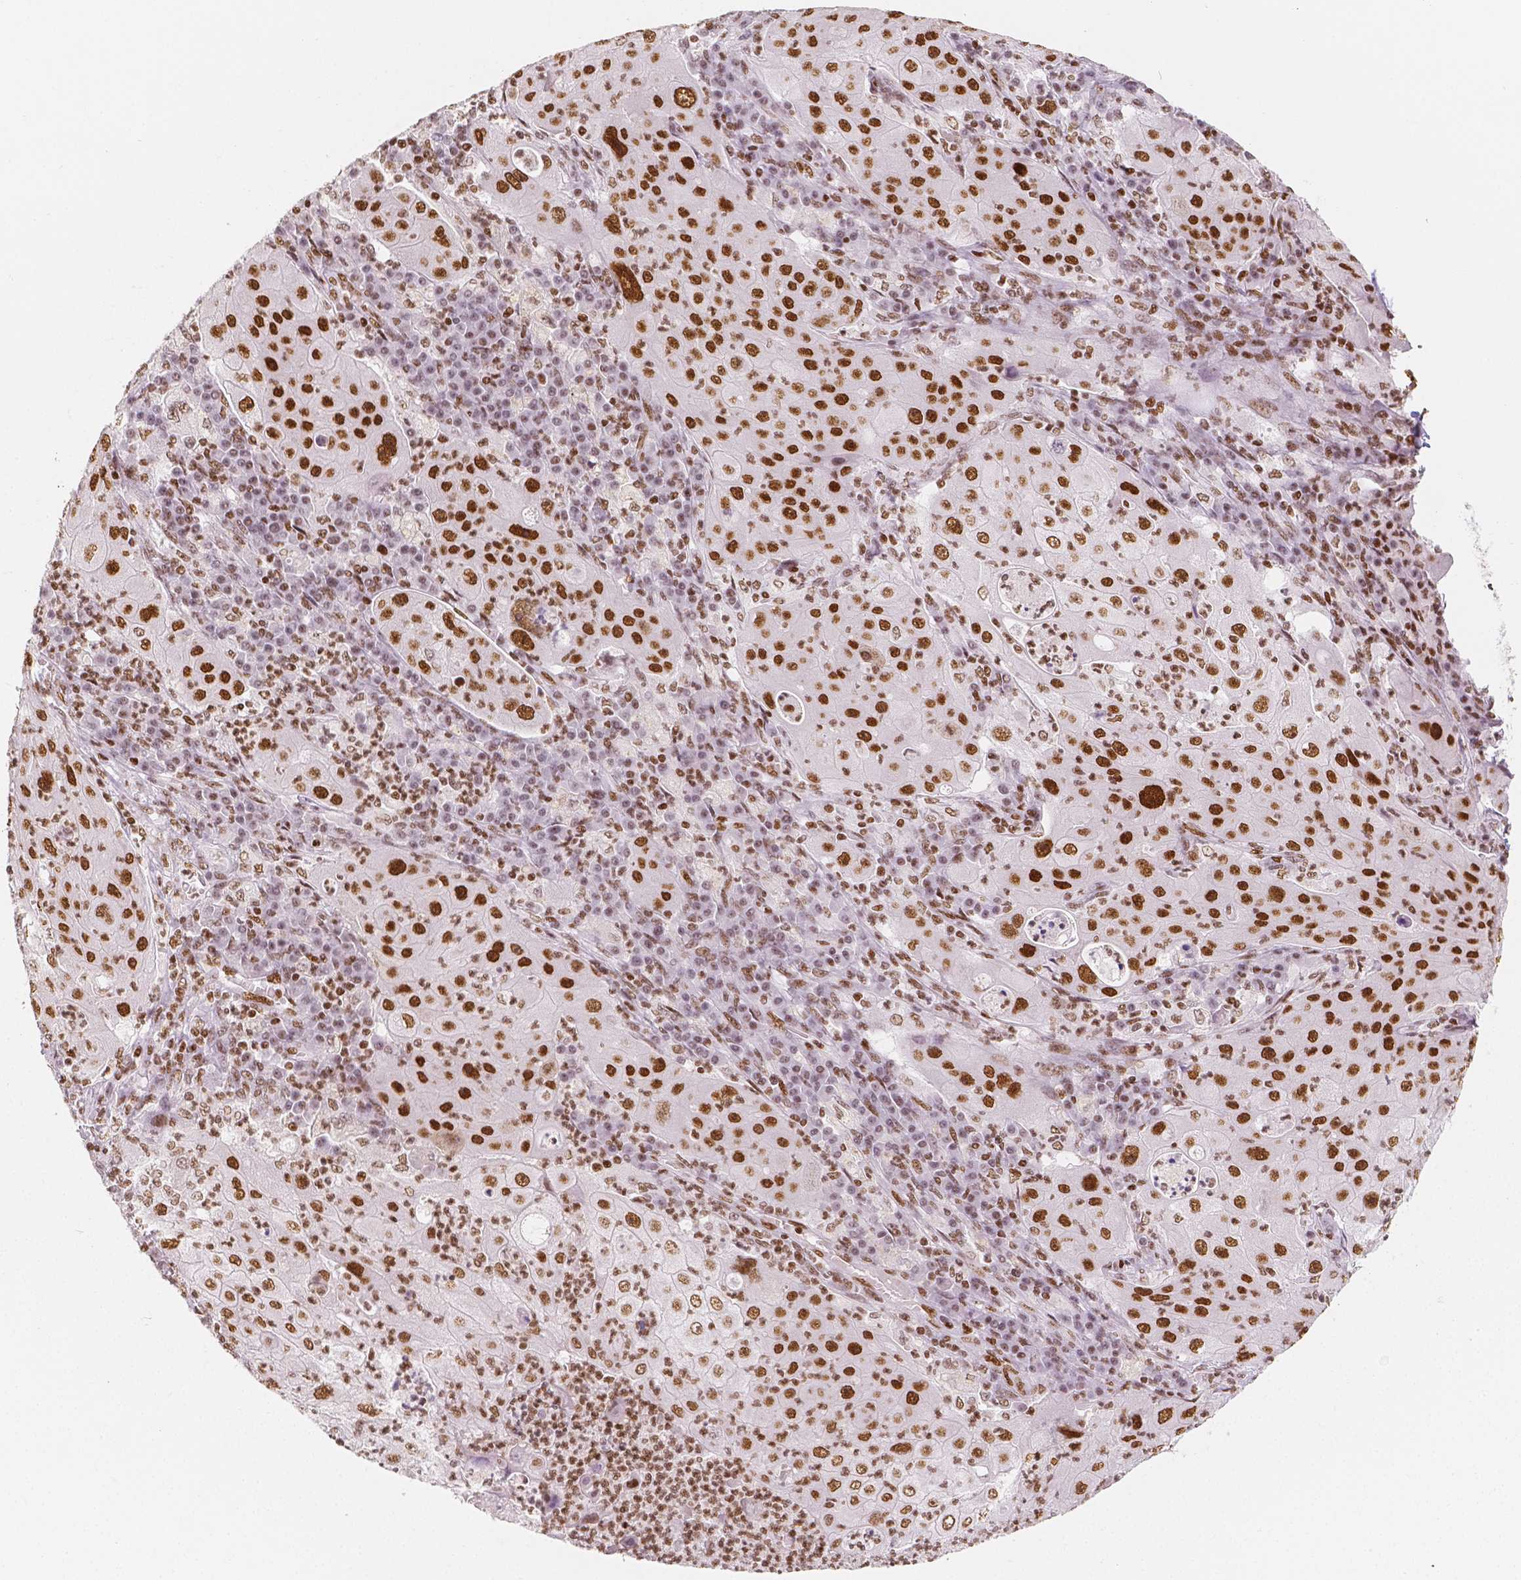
{"staining": {"intensity": "strong", "quantity": ">75%", "location": "nuclear"}, "tissue": "lung cancer", "cell_type": "Tumor cells", "image_type": "cancer", "snomed": [{"axis": "morphology", "description": "Squamous cell carcinoma, NOS"}, {"axis": "topography", "description": "Lung"}], "caption": "Immunohistochemical staining of human squamous cell carcinoma (lung) displays high levels of strong nuclear protein positivity in about >75% of tumor cells. Nuclei are stained in blue.", "gene": "HDAC1", "patient": {"sex": "female", "age": 59}}